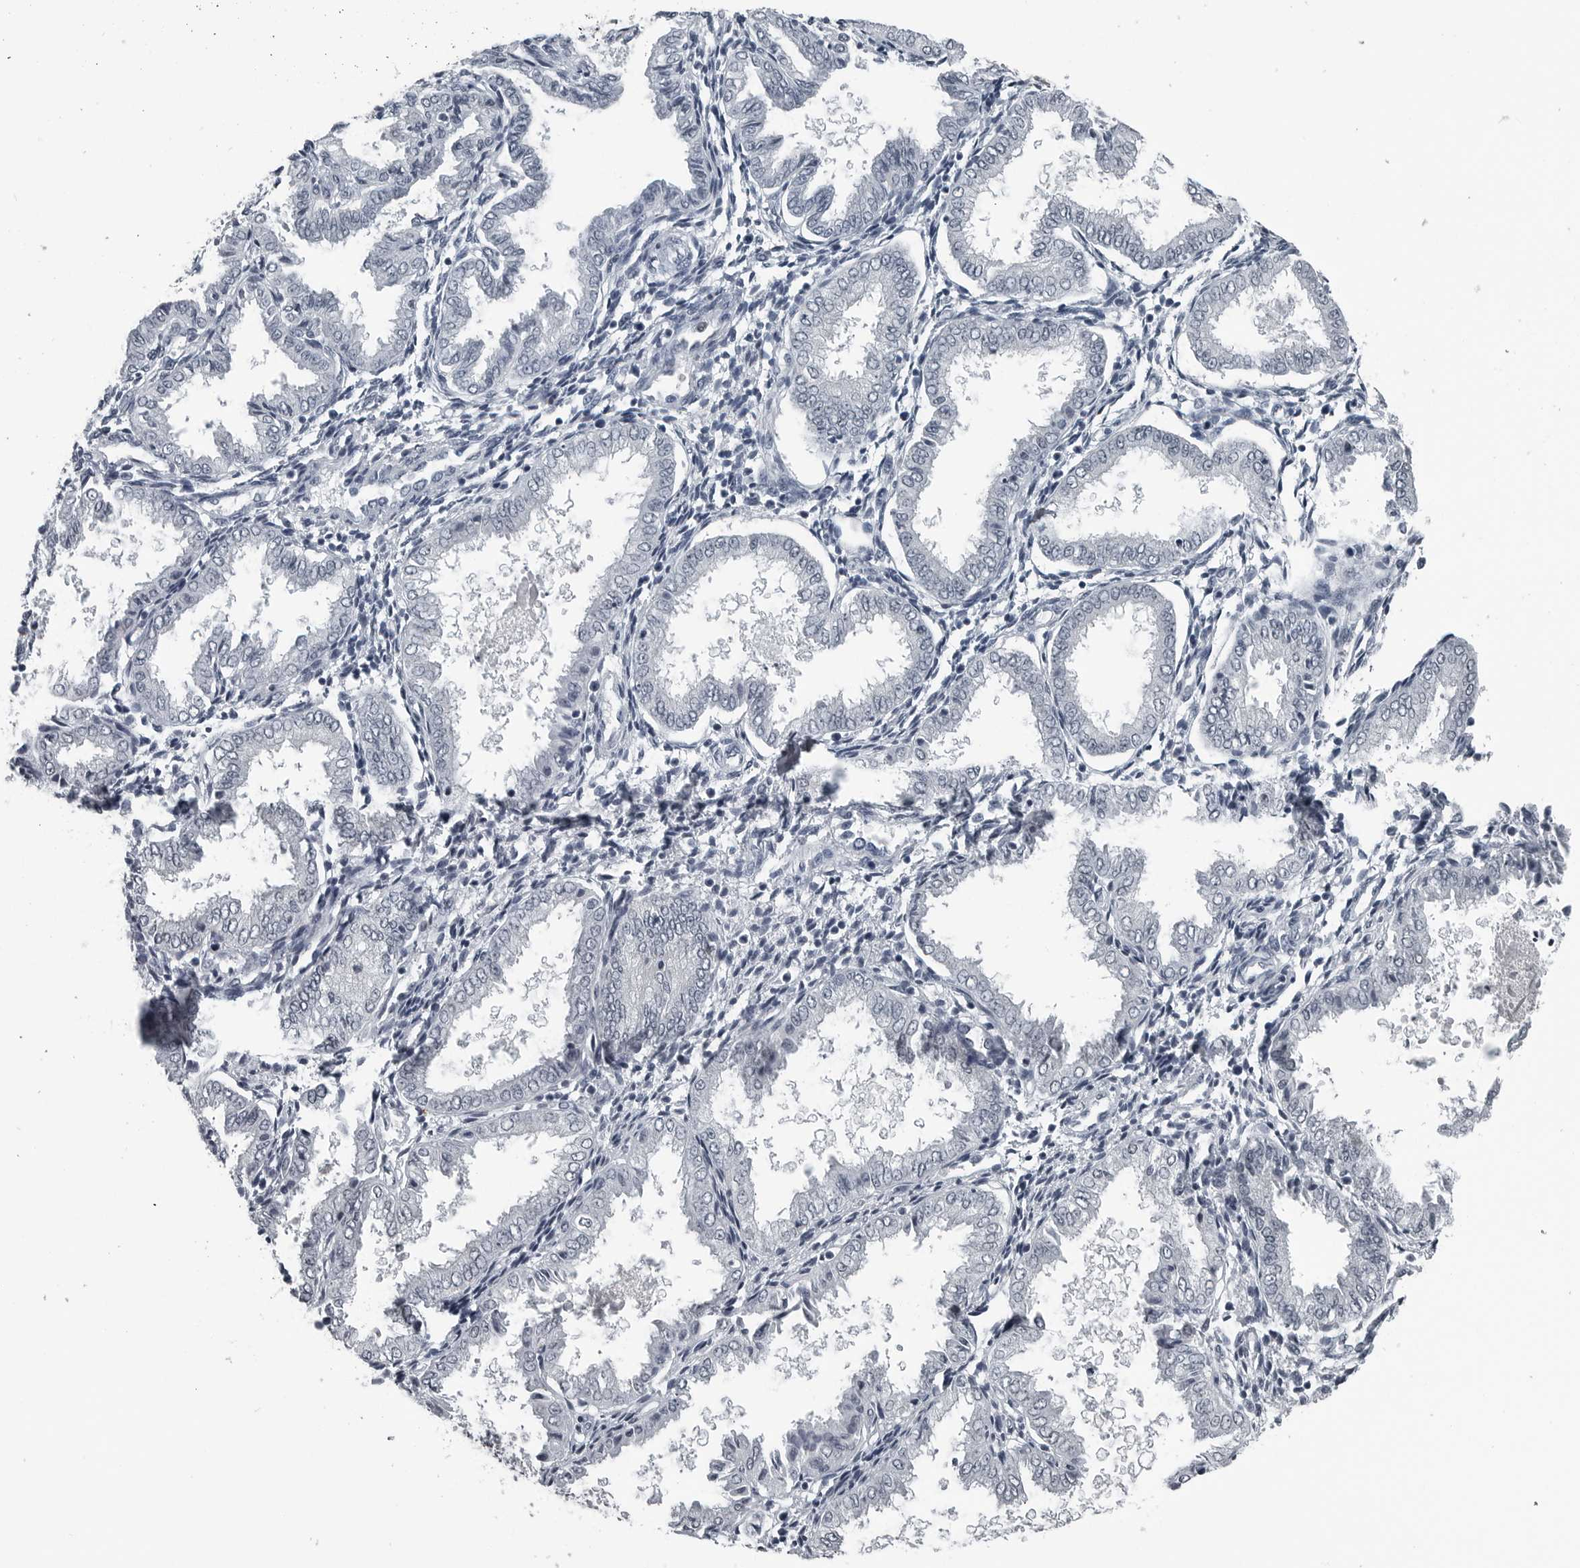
{"staining": {"intensity": "weak", "quantity": "<25%", "location": "nuclear"}, "tissue": "endometrium", "cell_type": "Cells in endometrial stroma", "image_type": "normal", "snomed": [{"axis": "morphology", "description": "Normal tissue, NOS"}, {"axis": "topography", "description": "Endometrium"}], "caption": "Histopathology image shows no protein positivity in cells in endometrial stroma of normal endometrium.", "gene": "AKR1A1", "patient": {"sex": "female", "age": 33}}